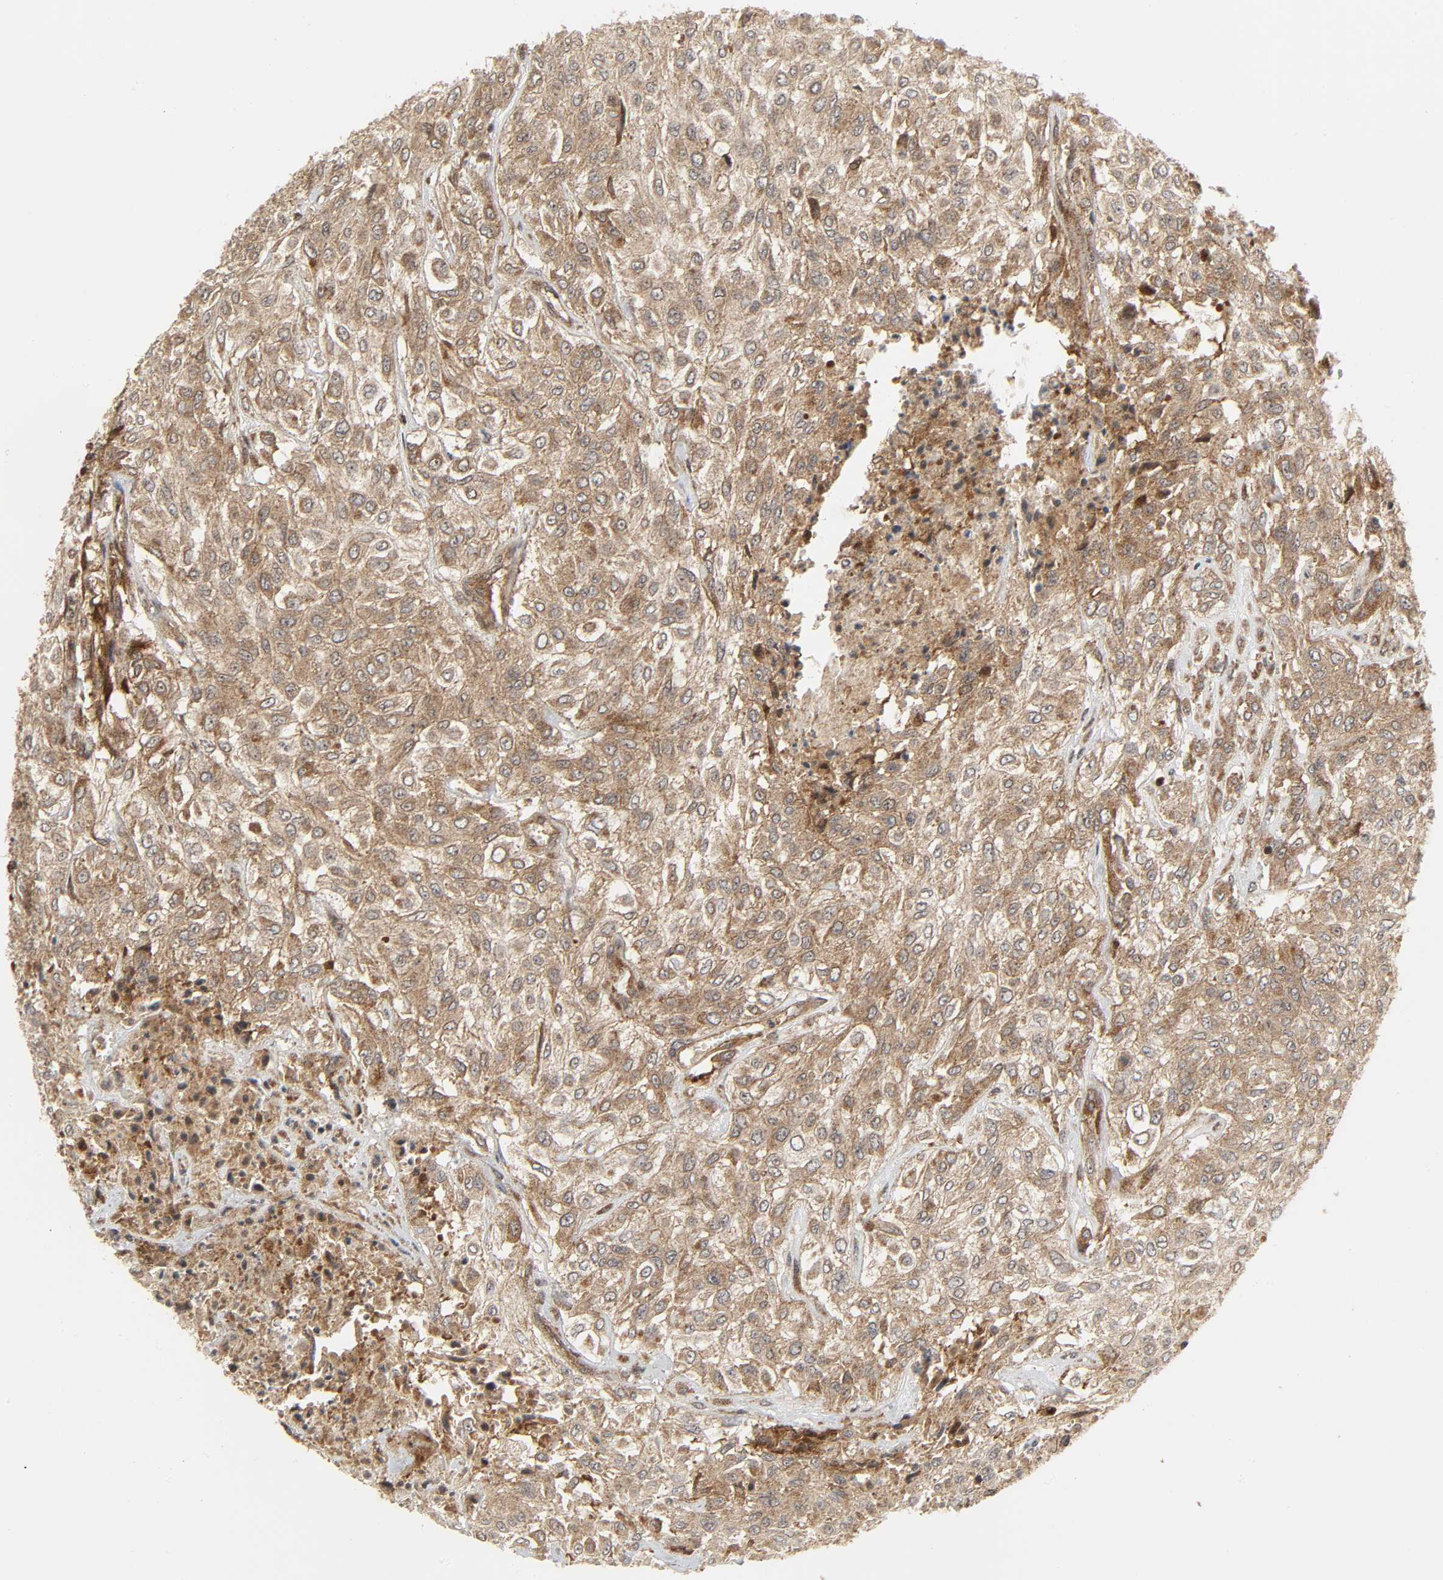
{"staining": {"intensity": "moderate", "quantity": ">75%", "location": "cytoplasmic/membranous"}, "tissue": "urothelial cancer", "cell_type": "Tumor cells", "image_type": "cancer", "snomed": [{"axis": "morphology", "description": "Urothelial carcinoma, High grade"}, {"axis": "topography", "description": "Urinary bladder"}], "caption": "Human urothelial cancer stained for a protein (brown) shows moderate cytoplasmic/membranous positive expression in approximately >75% of tumor cells.", "gene": "CHUK", "patient": {"sex": "male", "age": 57}}